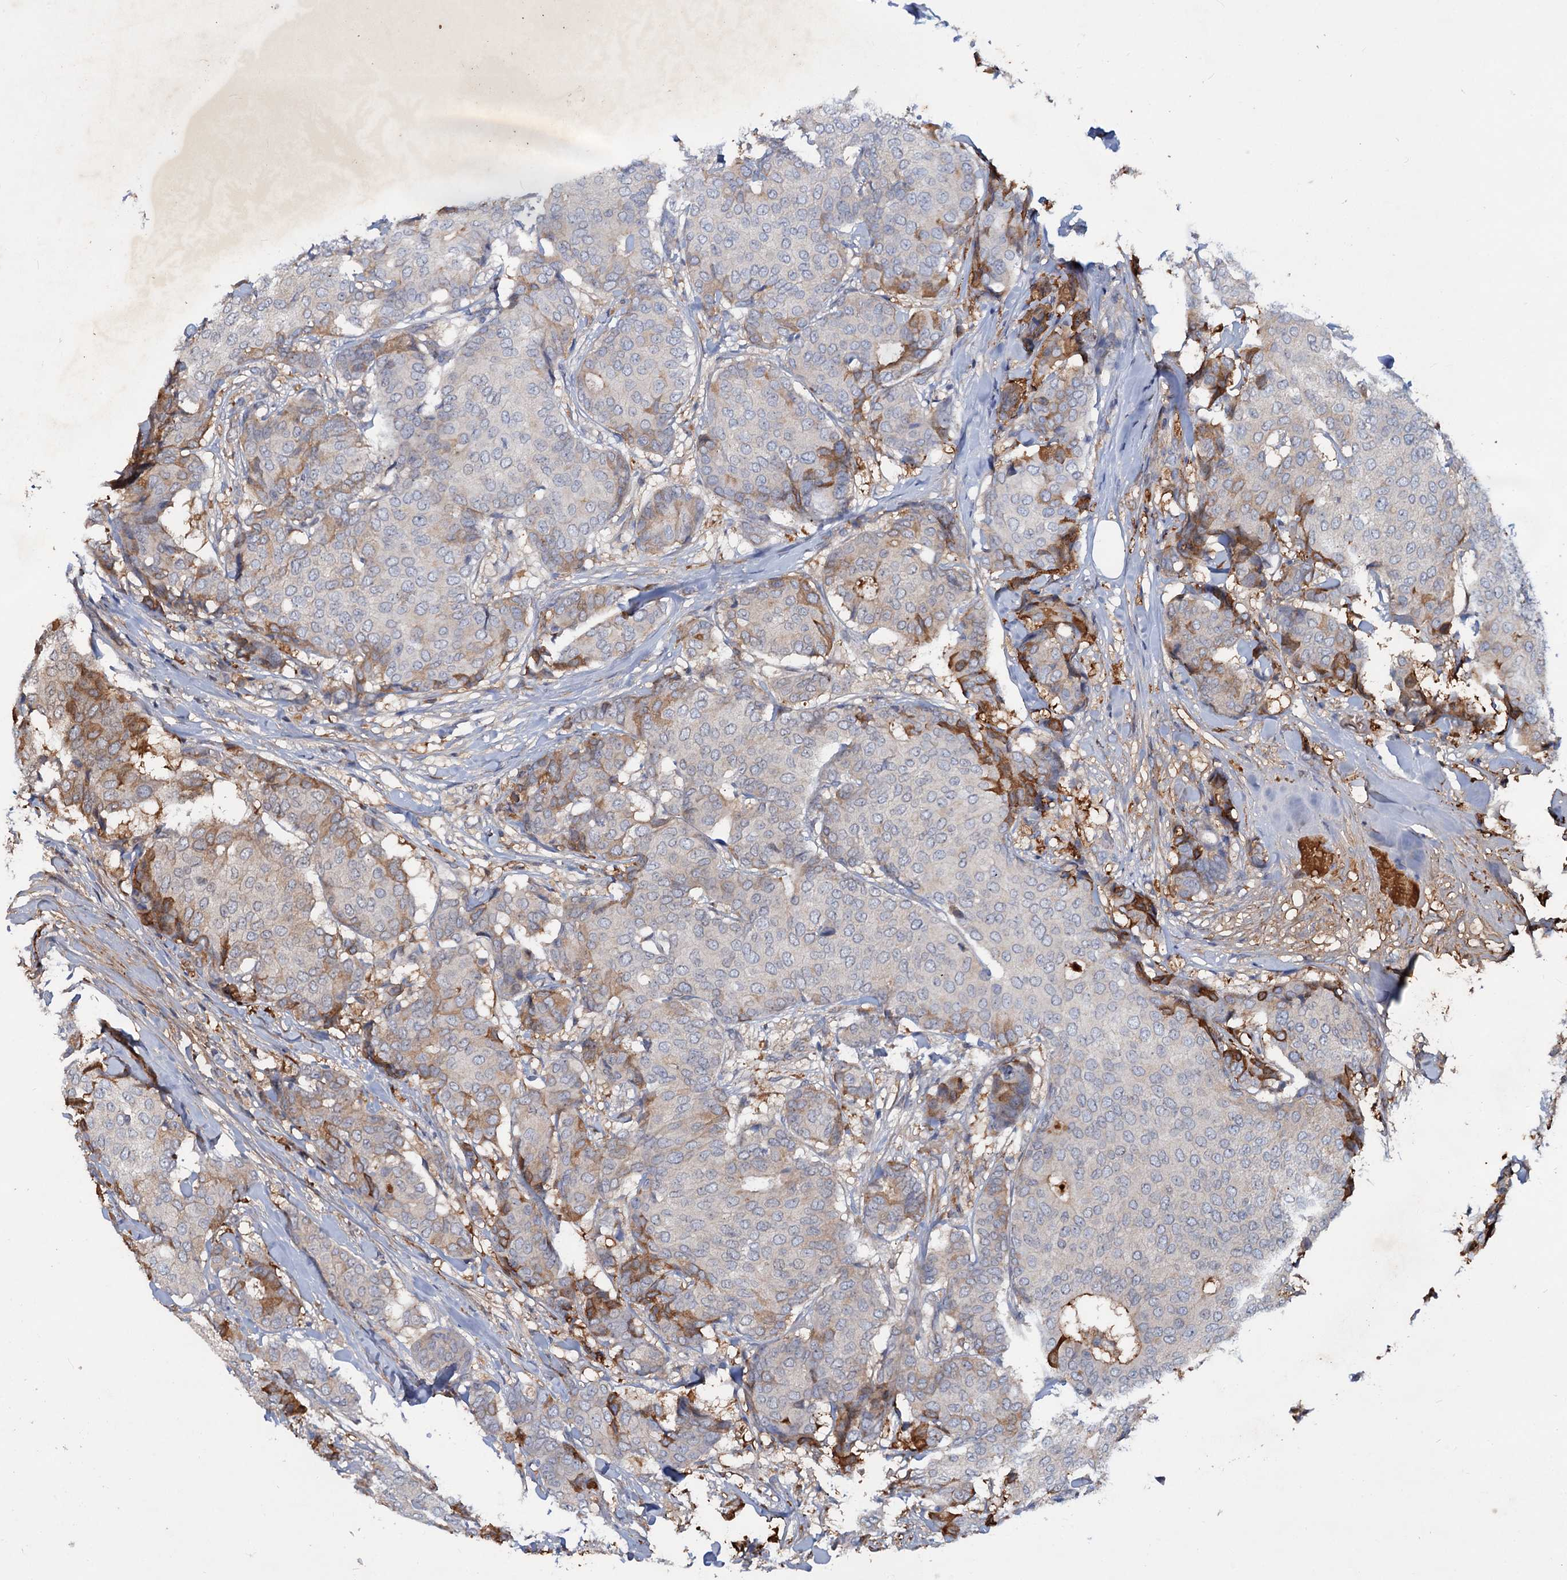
{"staining": {"intensity": "strong", "quantity": "<25%", "location": "cytoplasmic/membranous"}, "tissue": "breast cancer", "cell_type": "Tumor cells", "image_type": "cancer", "snomed": [{"axis": "morphology", "description": "Duct carcinoma"}, {"axis": "topography", "description": "Breast"}], "caption": "Breast cancer stained for a protein shows strong cytoplasmic/membranous positivity in tumor cells.", "gene": "CHRD", "patient": {"sex": "female", "age": 75}}